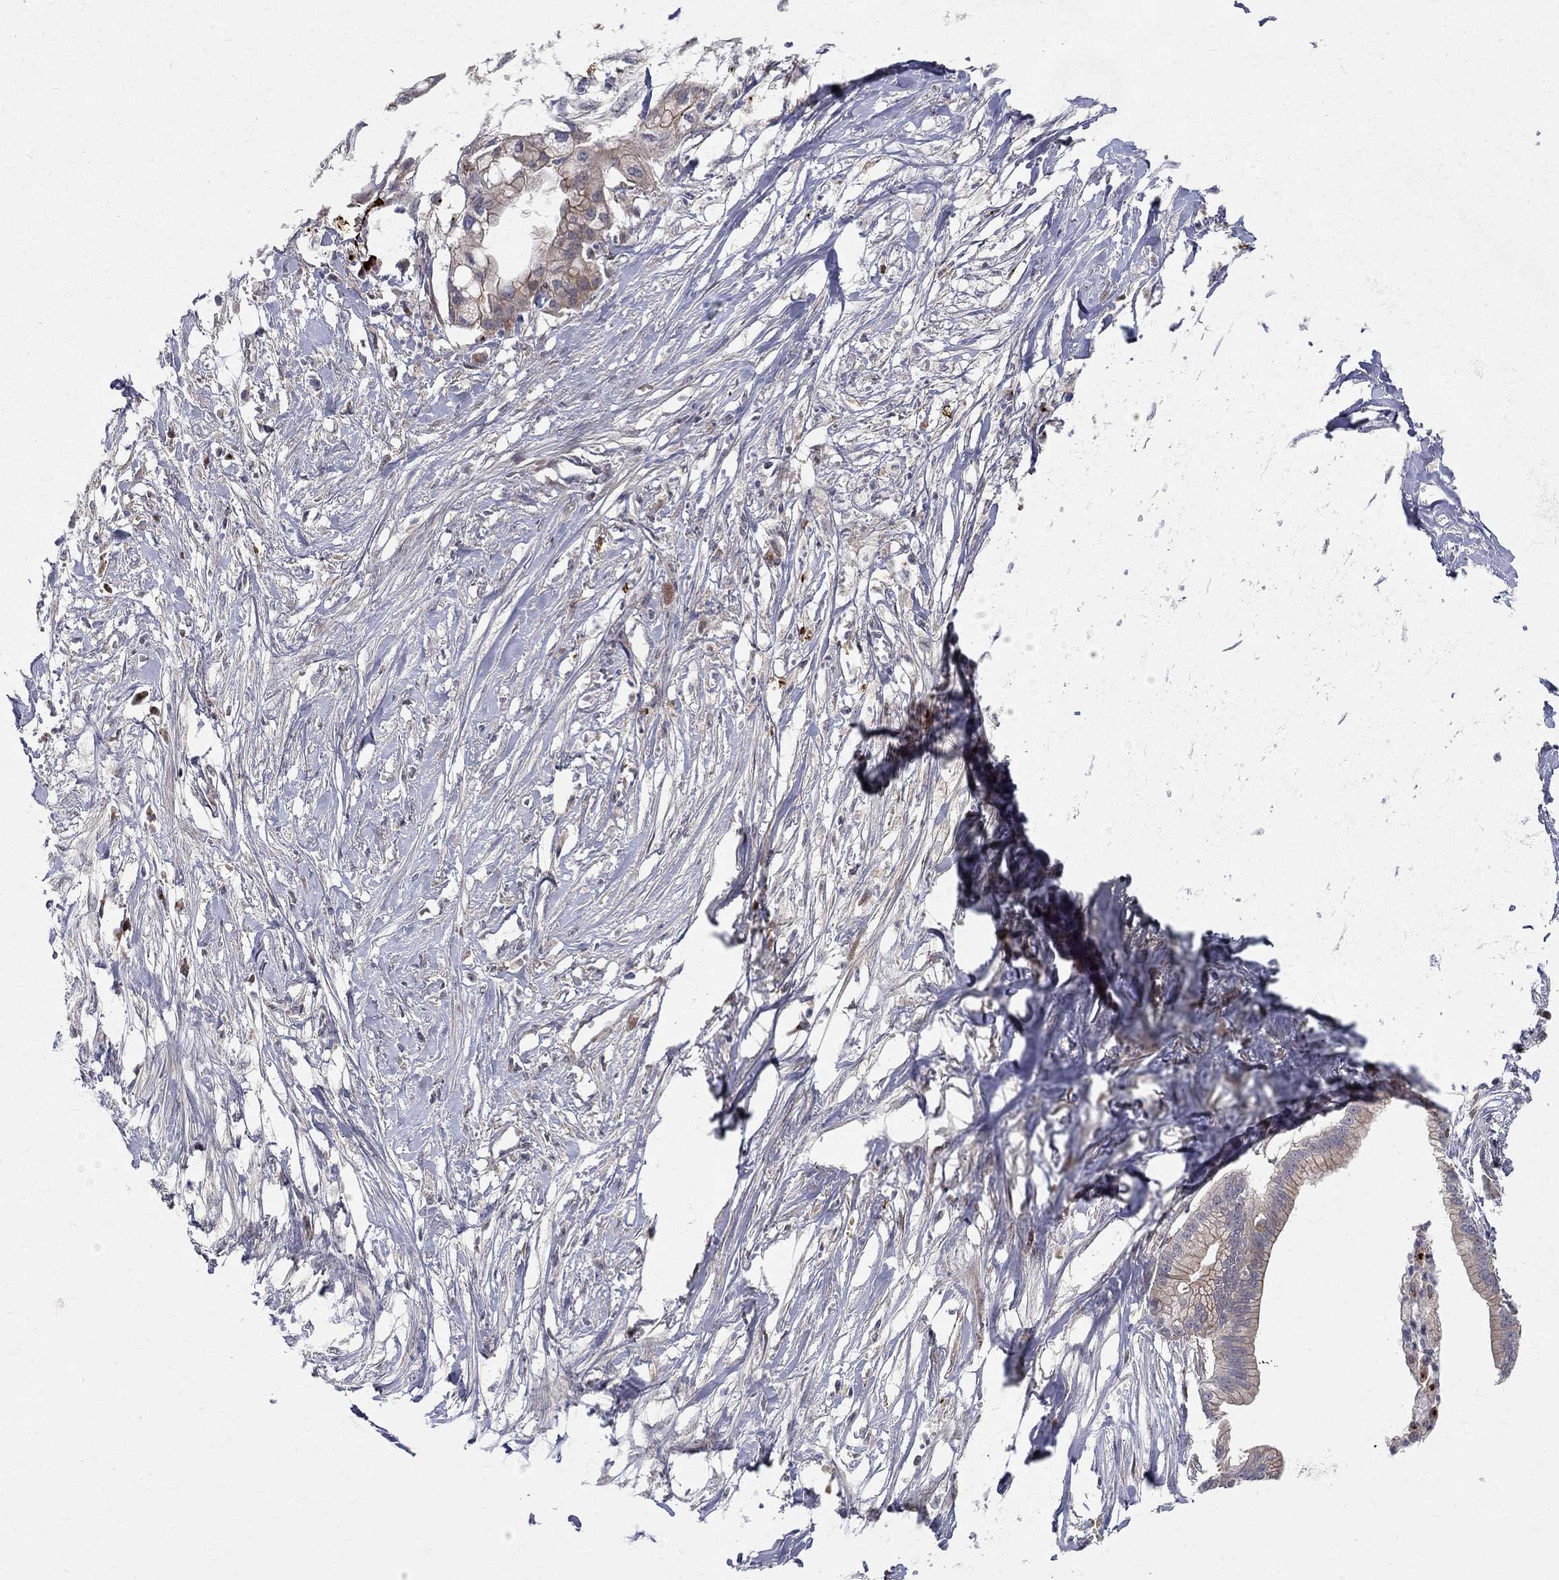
{"staining": {"intensity": "moderate", "quantity": "<25%", "location": "cytoplasmic/membranous"}, "tissue": "pancreatic cancer", "cell_type": "Tumor cells", "image_type": "cancer", "snomed": [{"axis": "morphology", "description": "Normal tissue, NOS"}, {"axis": "morphology", "description": "Adenocarcinoma, NOS"}, {"axis": "topography", "description": "Pancreas"}], "caption": "Immunohistochemistry (IHC) photomicrograph of neoplastic tissue: adenocarcinoma (pancreatic) stained using immunohistochemistry reveals low levels of moderate protein expression localized specifically in the cytoplasmic/membranous of tumor cells, appearing as a cytoplasmic/membranous brown color.", "gene": "WDR19", "patient": {"sex": "female", "age": 58}}